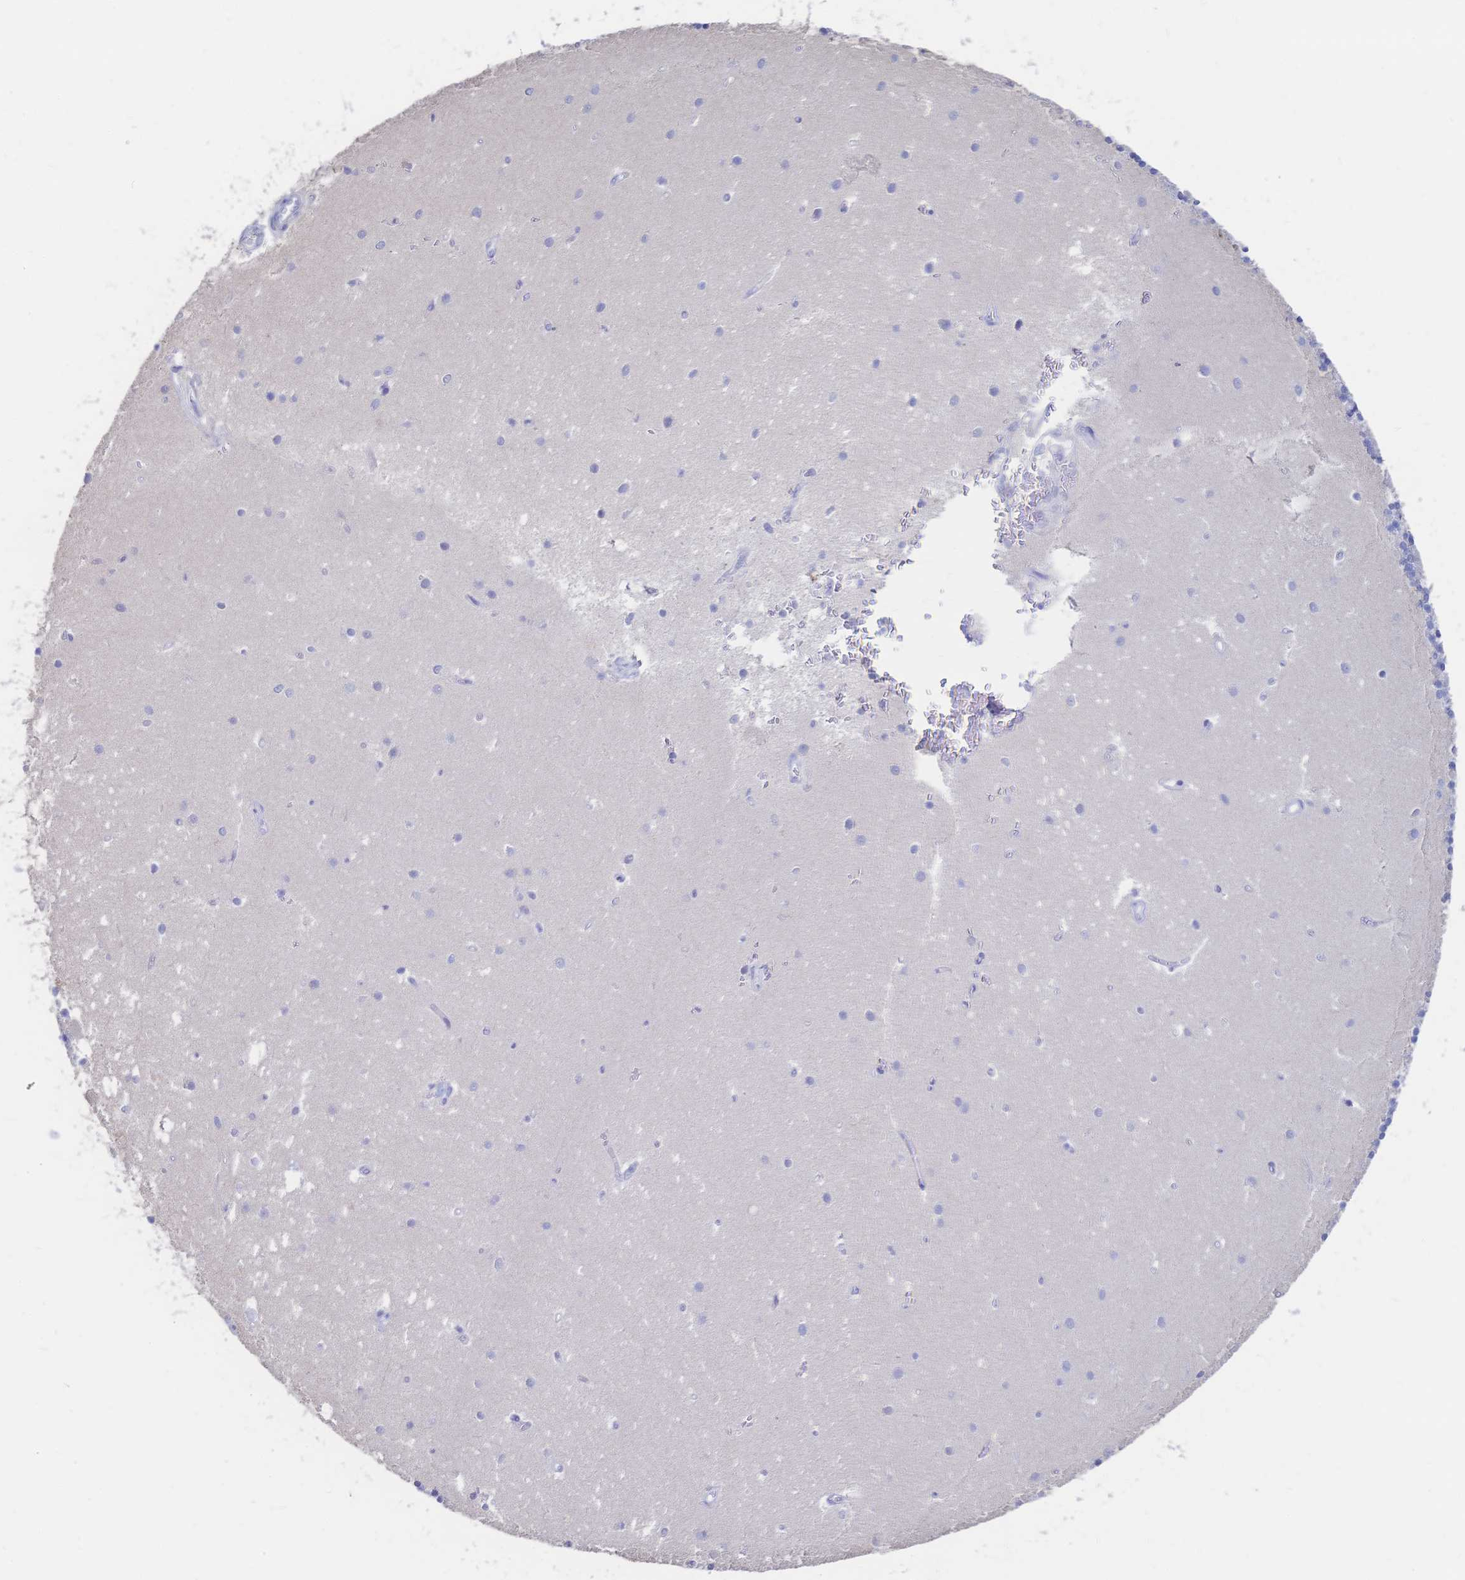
{"staining": {"intensity": "negative", "quantity": "none", "location": "none"}, "tissue": "cerebellum", "cell_type": "Cells in granular layer", "image_type": "normal", "snomed": [{"axis": "morphology", "description": "Normal tissue, NOS"}, {"axis": "topography", "description": "Cerebellum"}], "caption": "A photomicrograph of cerebellum stained for a protein demonstrates no brown staining in cells in granular layer.", "gene": "IL2RB", "patient": {"sex": "male", "age": 54}}